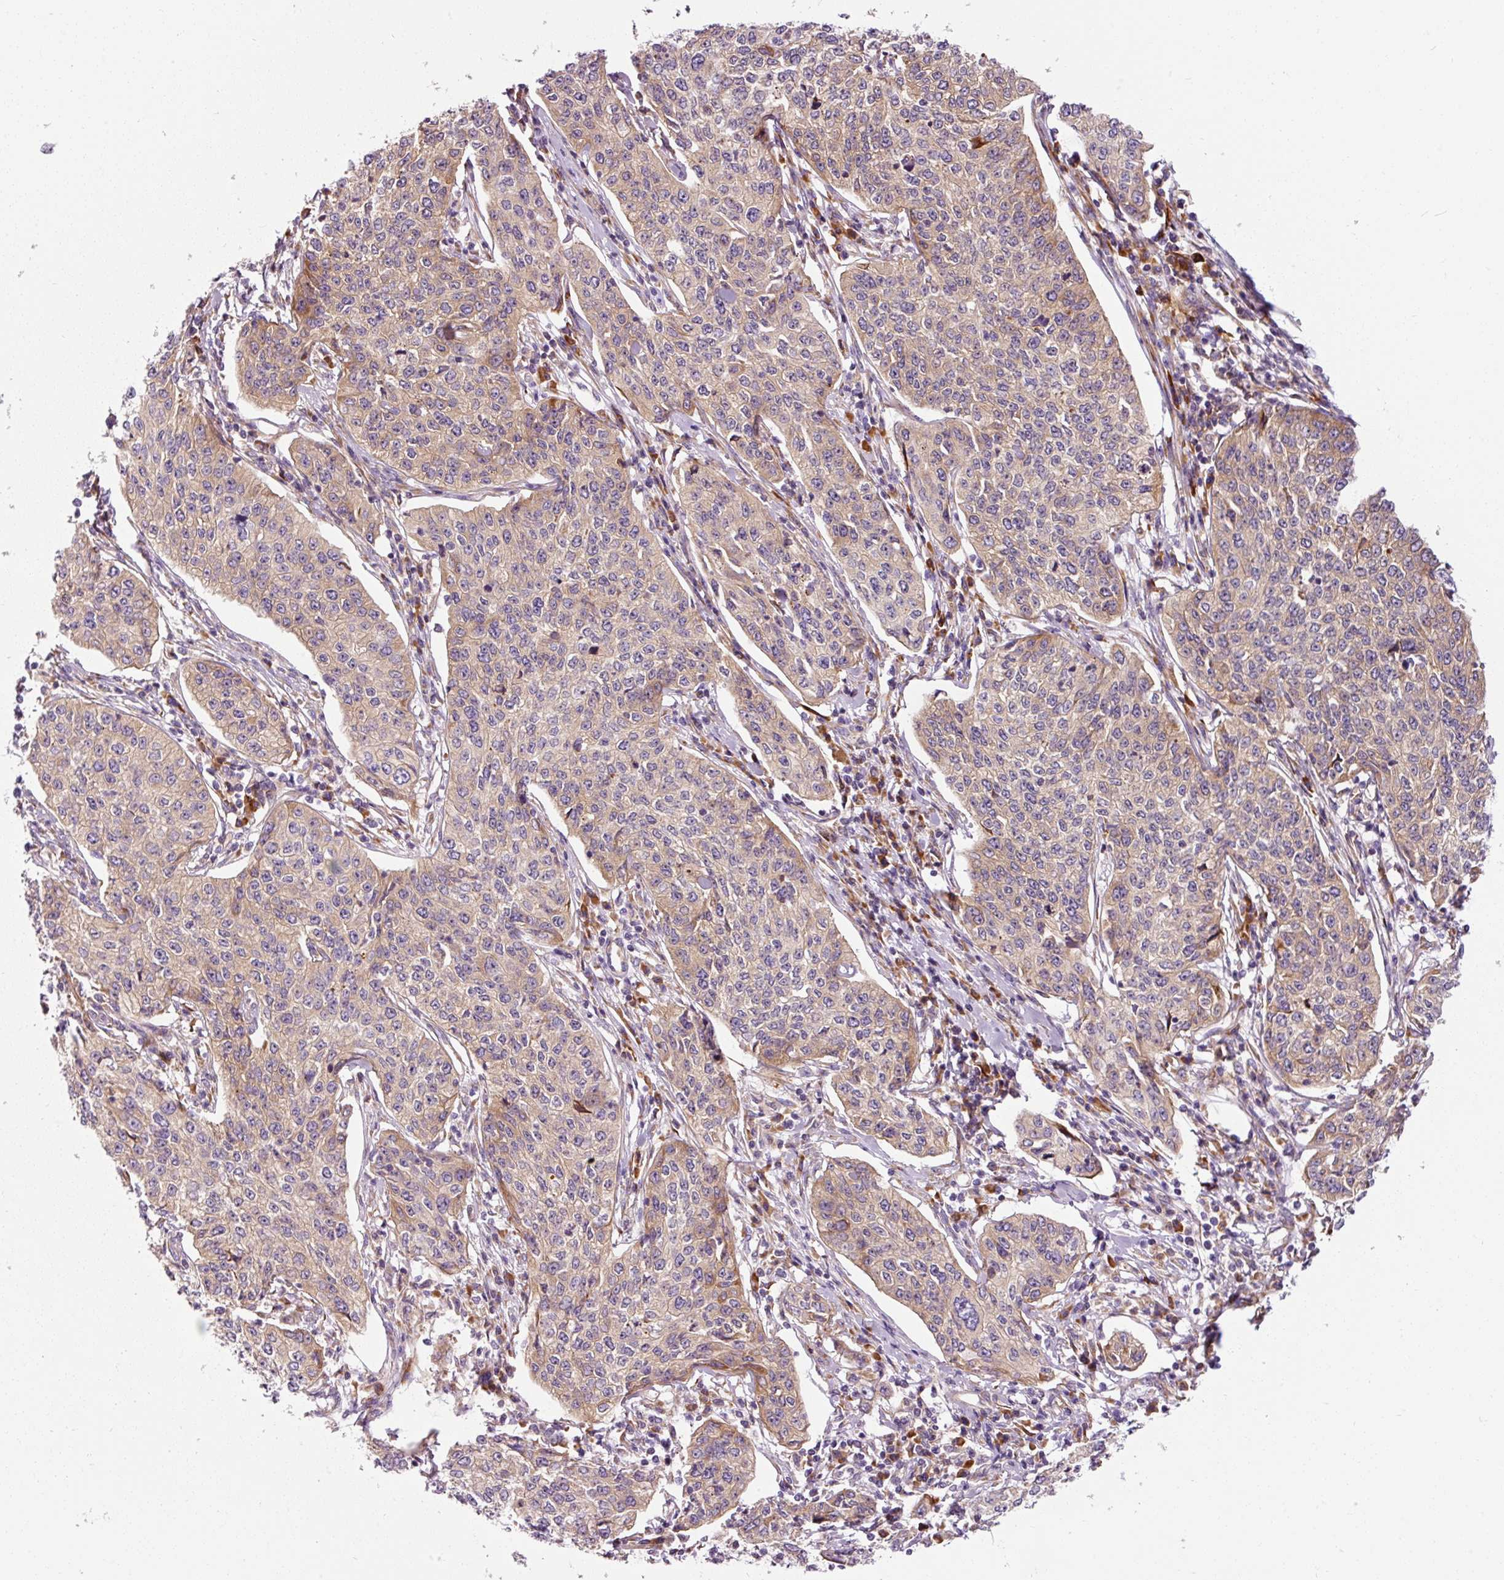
{"staining": {"intensity": "weak", "quantity": ">75%", "location": "cytoplasmic/membranous"}, "tissue": "cervical cancer", "cell_type": "Tumor cells", "image_type": "cancer", "snomed": [{"axis": "morphology", "description": "Squamous cell carcinoma, NOS"}, {"axis": "topography", "description": "Cervix"}], "caption": "This micrograph shows immunohistochemistry staining of cervical cancer, with low weak cytoplasmic/membranous expression in approximately >75% of tumor cells.", "gene": "RPL10A", "patient": {"sex": "female", "age": 35}}